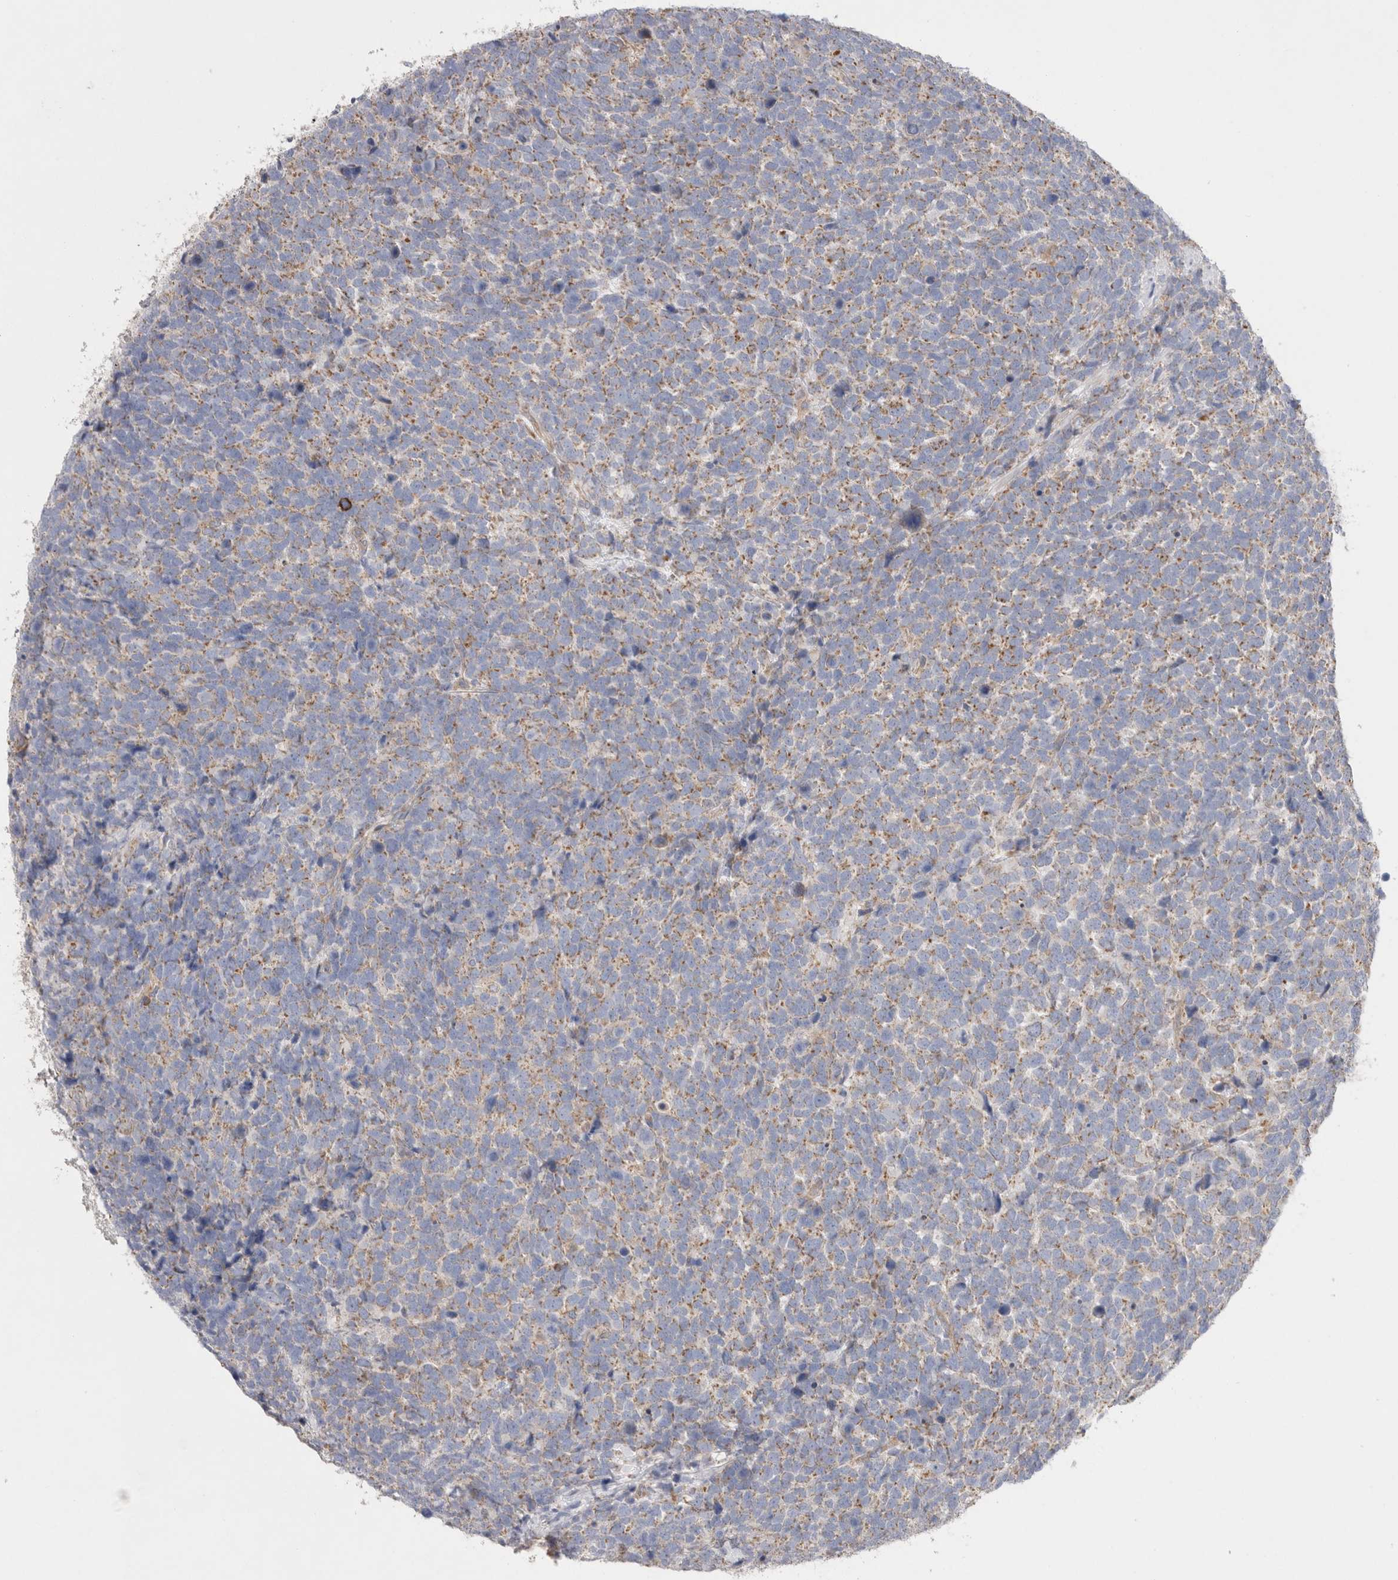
{"staining": {"intensity": "weak", "quantity": ">75%", "location": "cytoplasmic/membranous"}, "tissue": "urothelial cancer", "cell_type": "Tumor cells", "image_type": "cancer", "snomed": [{"axis": "morphology", "description": "Urothelial carcinoma, High grade"}, {"axis": "topography", "description": "Urinary bladder"}], "caption": "Protein staining of urothelial cancer tissue exhibits weak cytoplasmic/membranous staining in about >75% of tumor cells.", "gene": "TBC1D16", "patient": {"sex": "female", "age": 82}}